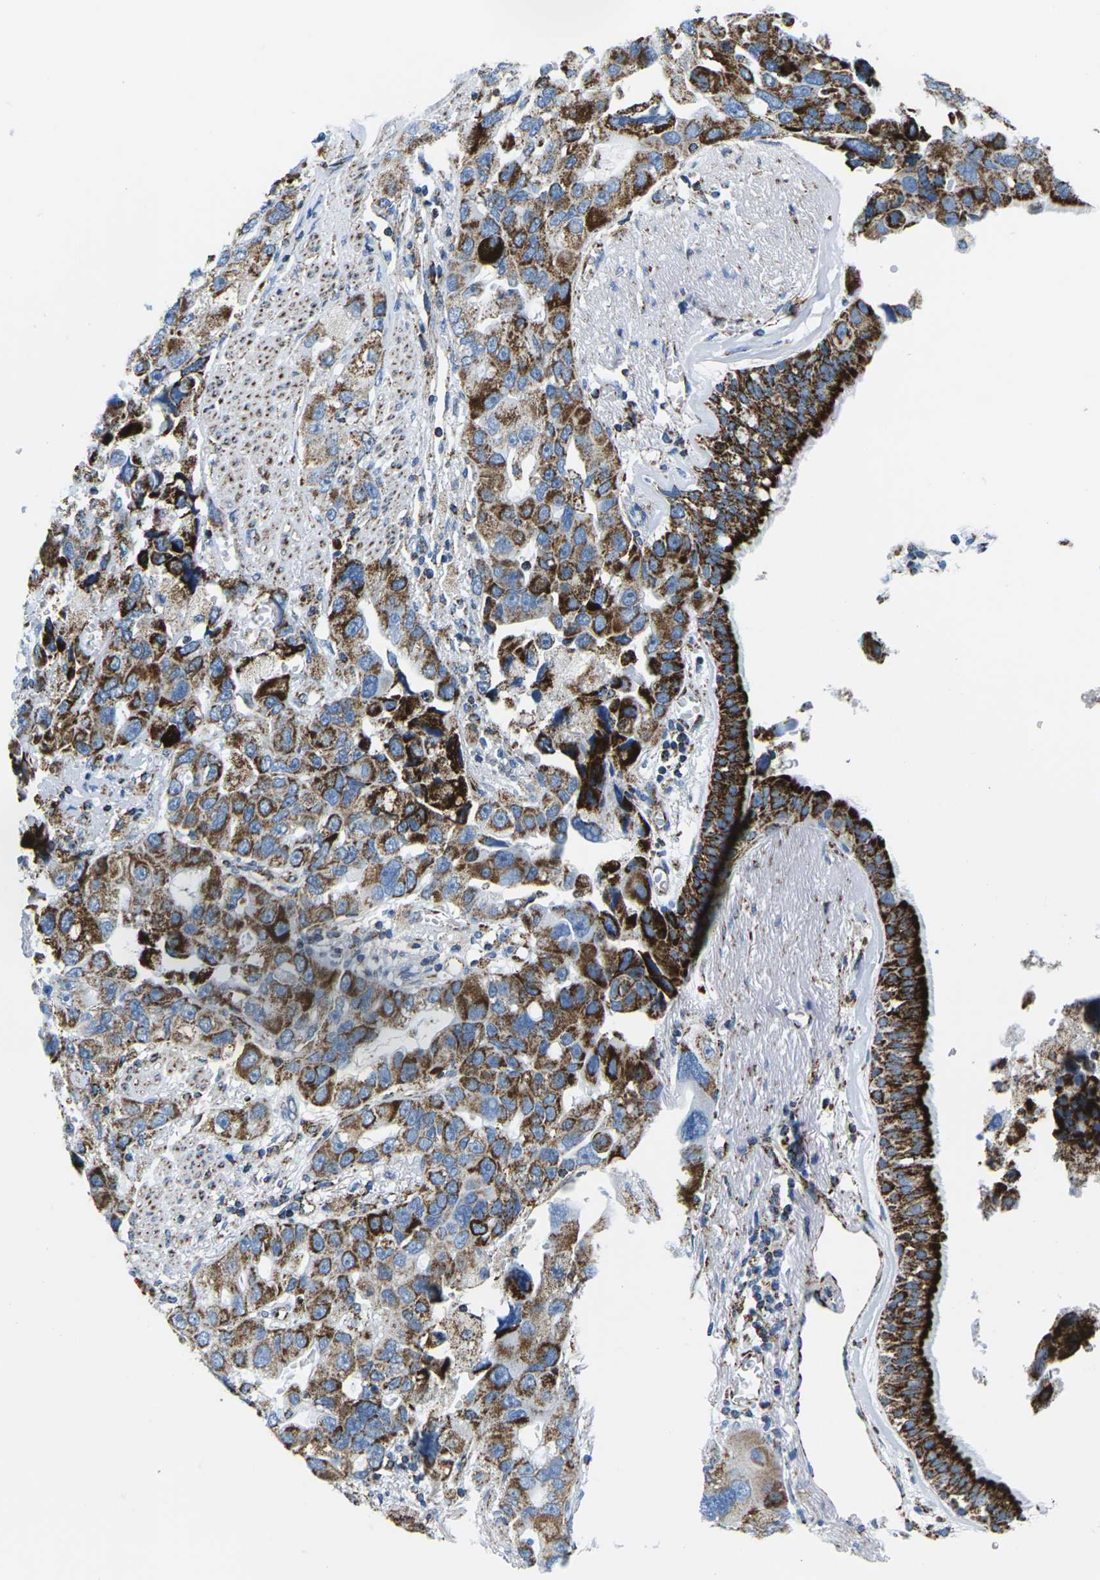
{"staining": {"intensity": "strong", "quantity": ">75%", "location": "cytoplasmic/membranous"}, "tissue": "bronchus", "cell_type": "Respiratory epithelial cells", "image_type": "normal", "snomed": [{"axis": "morphology", "description": "Normal tissue, NOS"}, {"axis": "morphology", "description": "Adenocarcinoma, NOS"}, {"axis": "morphology", "description": "Adenocarcinoma, metastatic, NOS"}, {"axis": "topography", "description": "Lymph node"}, {"axis": "topography", "description": "Bronchus"}, {"axis": "topography", "description": "Lung"}], "caption": "Strong cytoplasmic/membranous staining is seen in about >75% of respiratory epithelial cells in unremarkable bronchus.", "gene": "COX6C", "patient": {"sex": "female", "age": 54}}